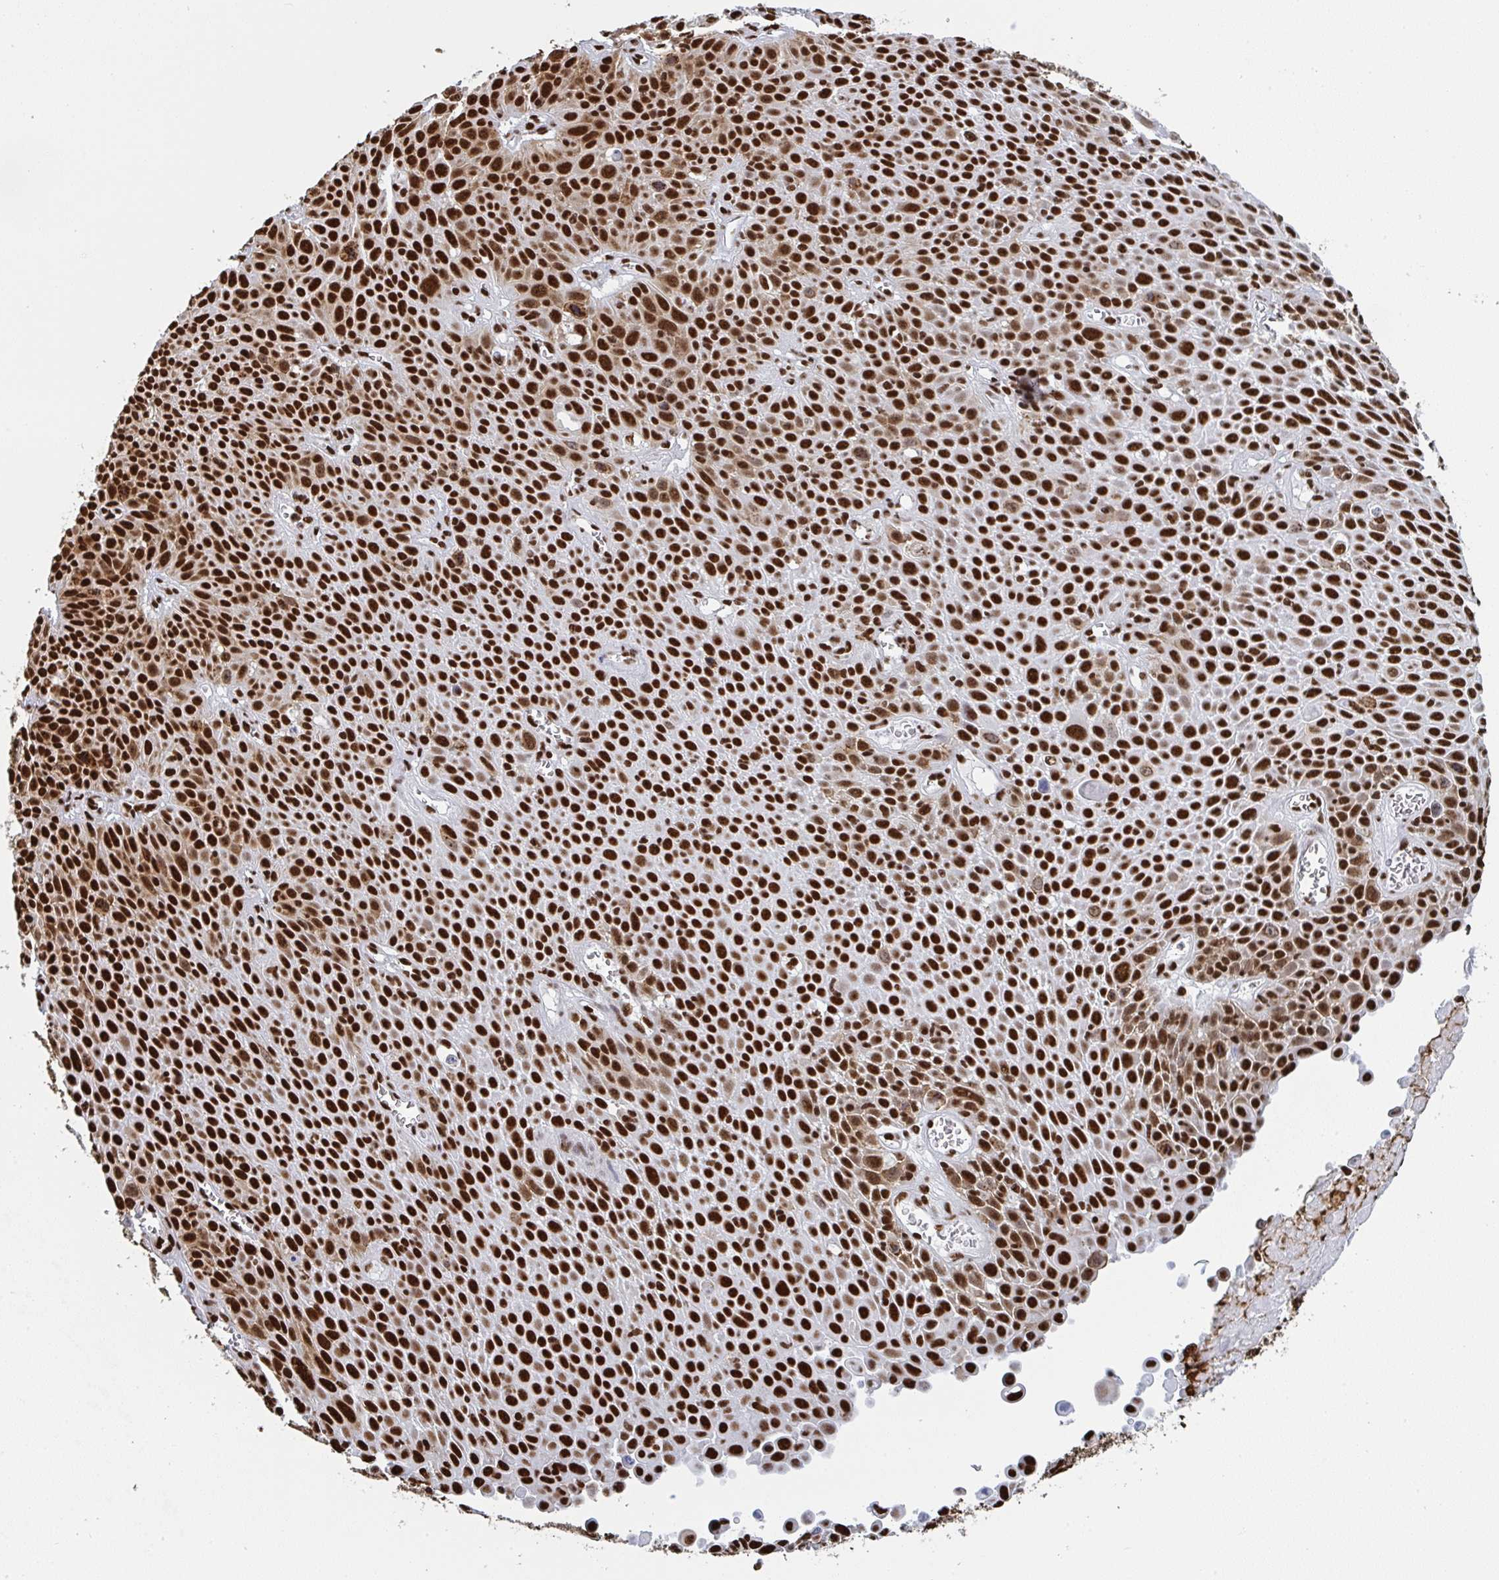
{"staining": {"intensity": "strong", "quantity": ">75%", "location": "nuclear"}, "tissue": "lung cancer", "cell_type": "Tumor cells", "image_type": "cancer", "snomed": [{"axis": "morphology", "description": "Squamous cell carcinoma, NOS"}, {"axis": "morphology", "description": "Squamous cell carcinoma, metastatic, NOS"}, {"axis": "topography", "description": "Lymph node"}, {"axis": "topography", "description": "Lung"}], "caption": "There is high levels of strong nuclear positivity in tumor cells of squamous cell carcinoma (lung), as demonstrated by immunohistochemical staining (brown color).", "gene": "GAR1", "patient": {"sex": "female", "age": 62}}